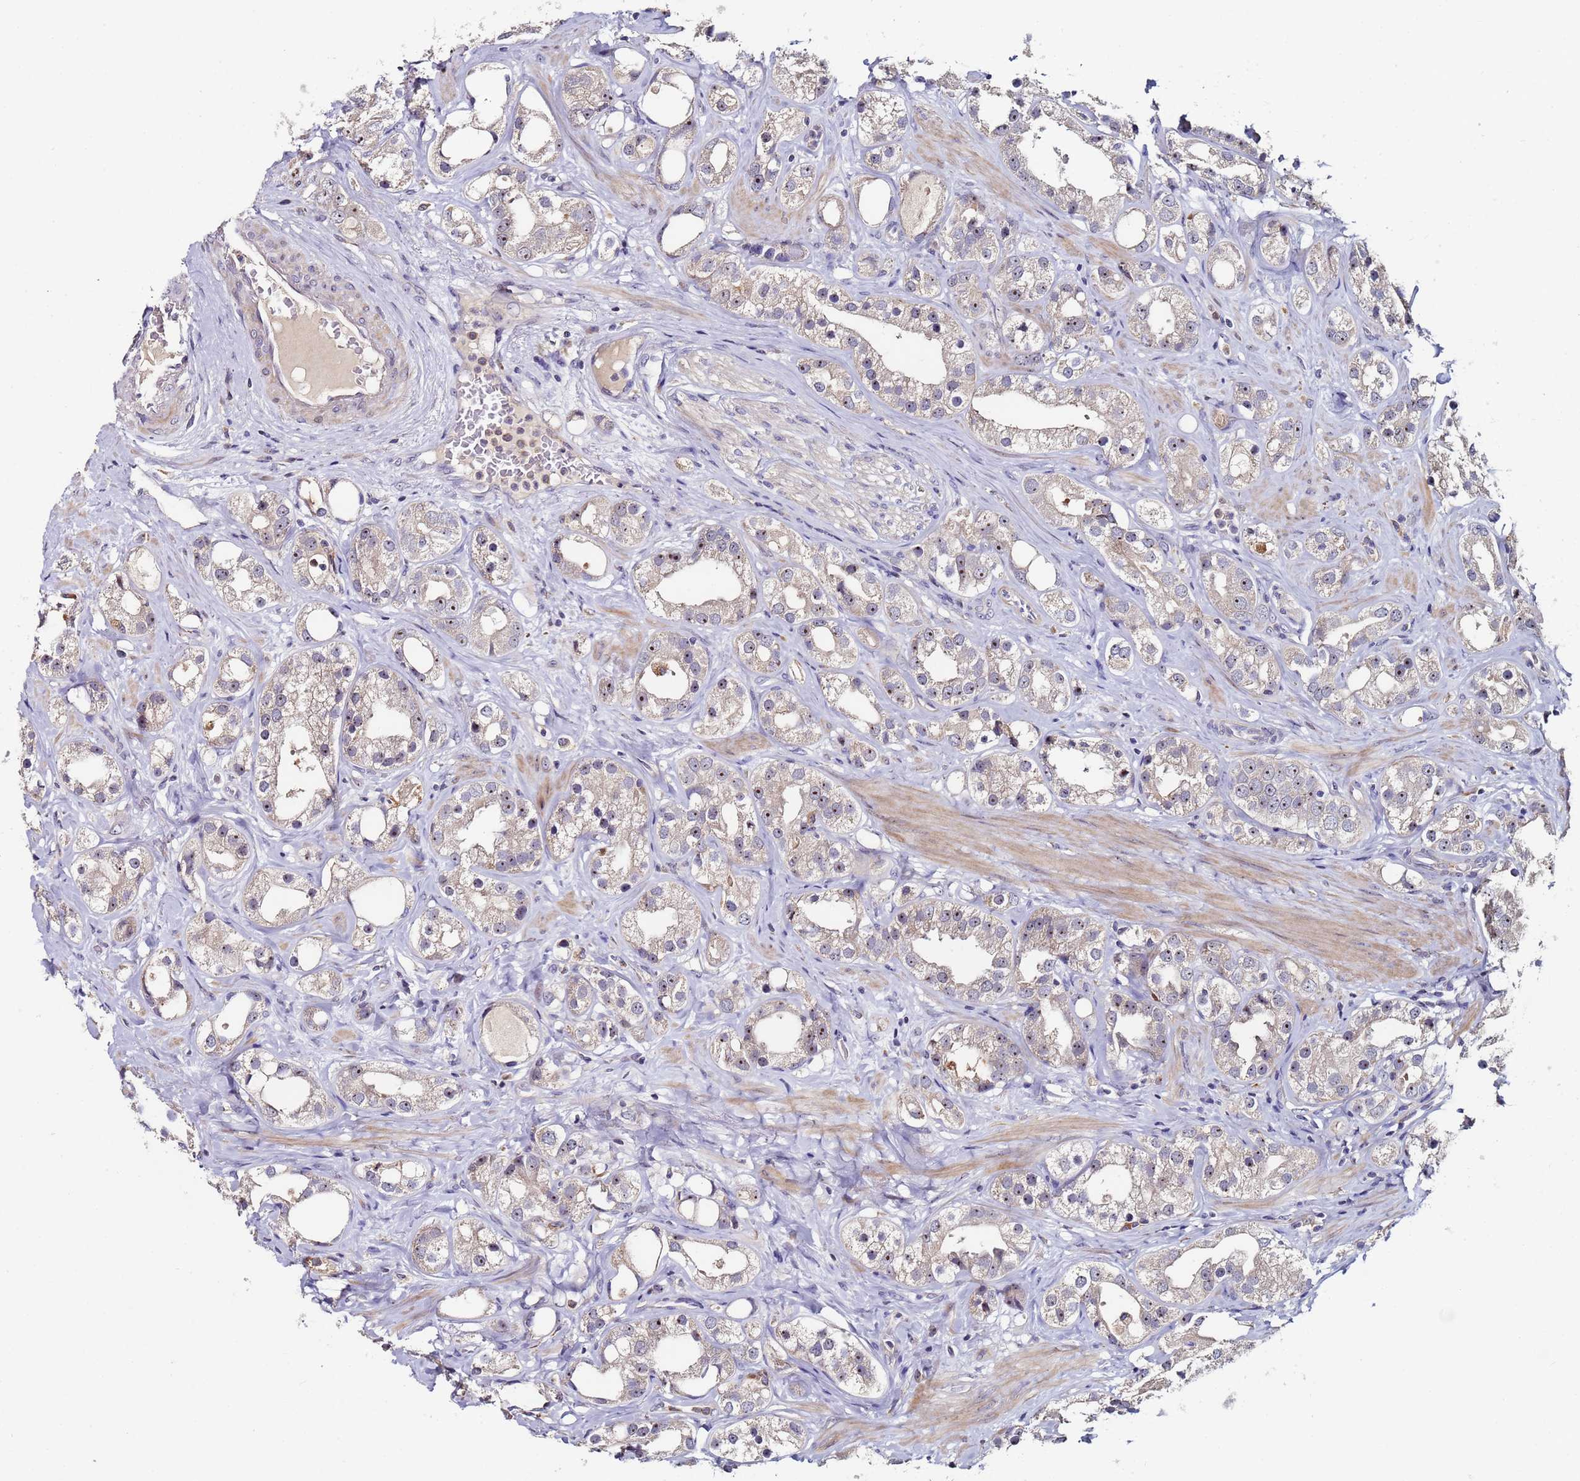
{"staining": {"intensity": "moderate", "quantity": "<25%", "location": "nuclear"}, "tissue": "prostate cancer", "cell_type": "Tumor cells", "image_type": "cancer", "snomed": [{"axis": "morphology", "description": "Adenocarcinoma, NOS"}, {"axis": "topography", "description": "Prostate"}], "caption": "Prostate cancer stained for a protein shows moderate nuclear positivity in tumor cells.", "gene": "KRI1", "patient": {"sex": "male", "age": 79}}